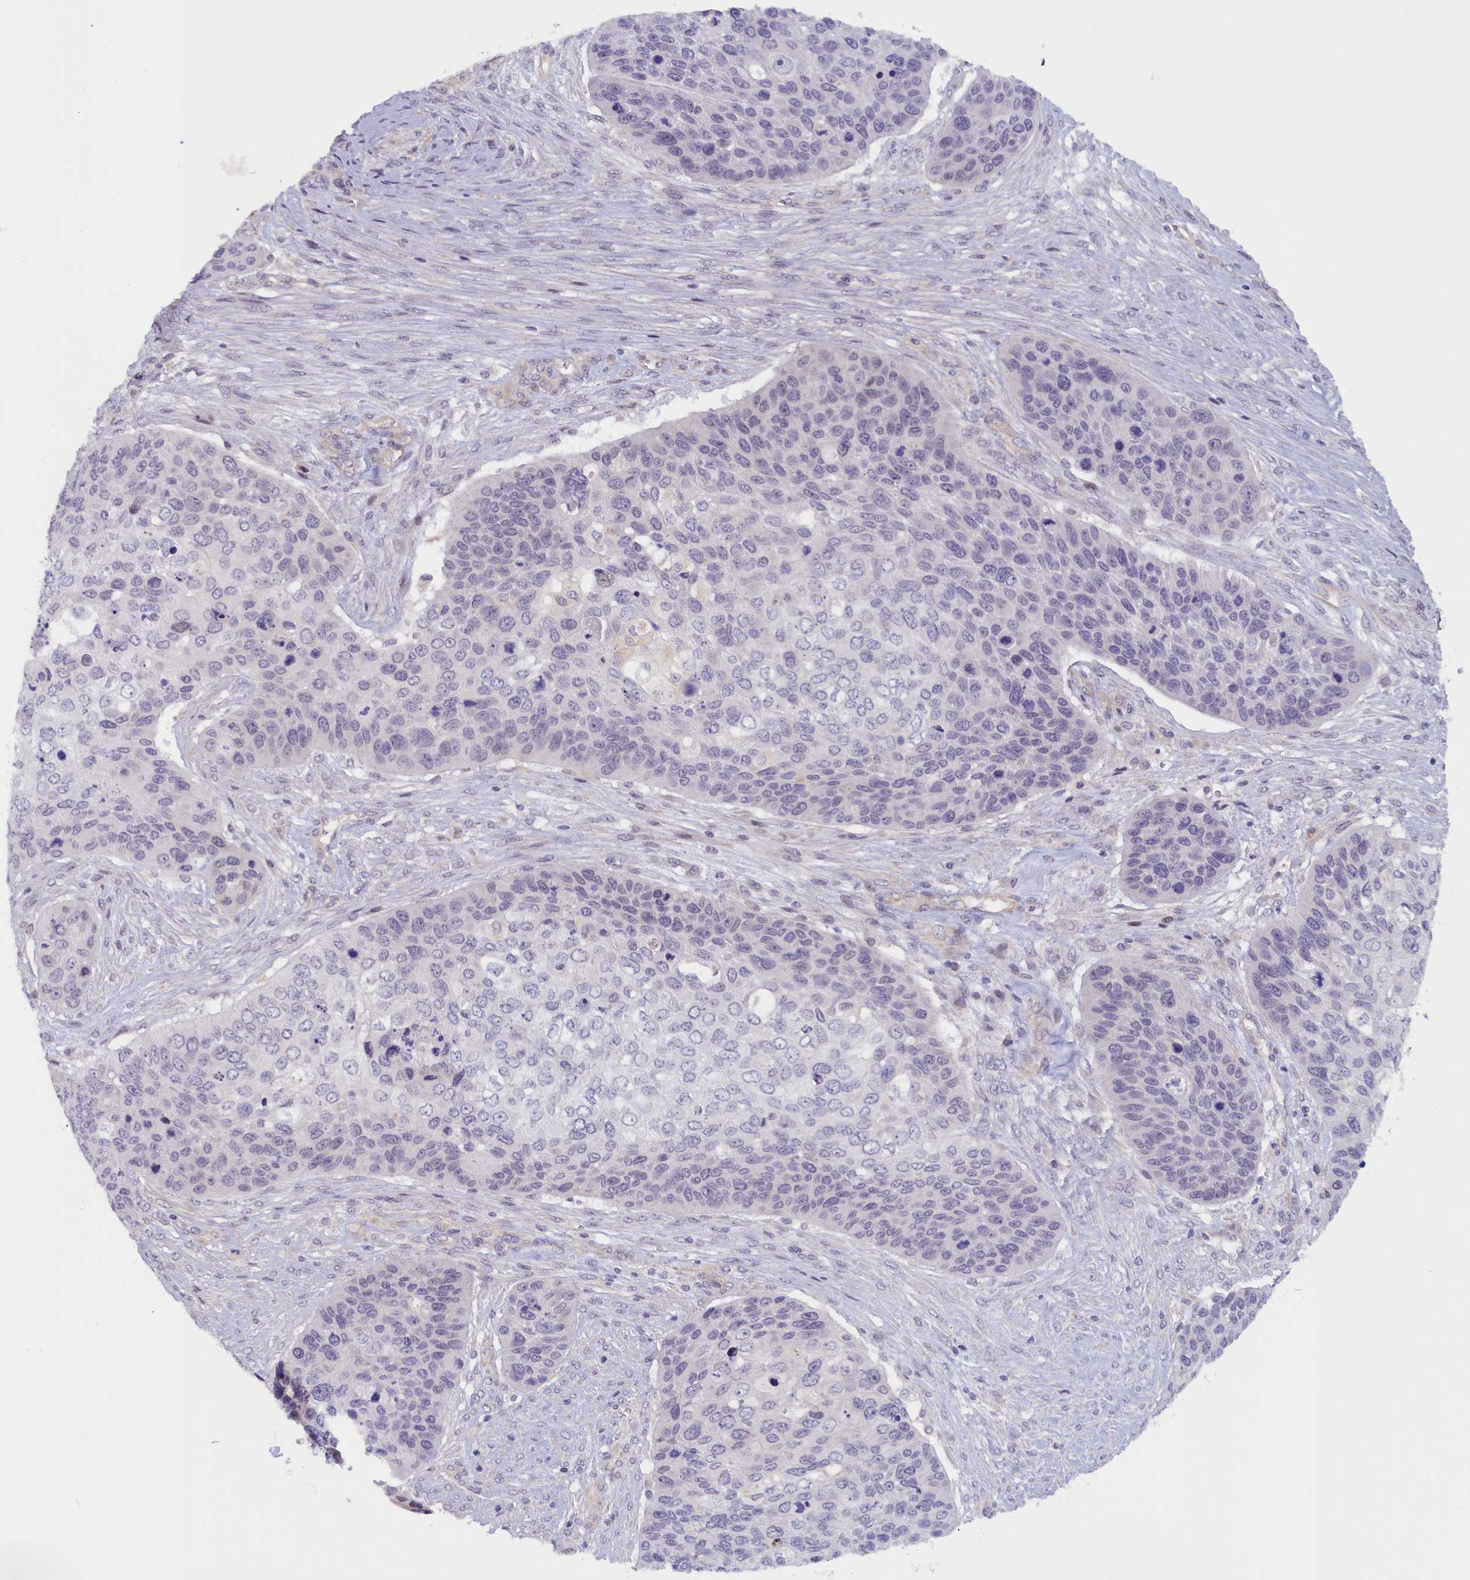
{"staining": {"intensity": "negative", "quantity": "none", "location": "none"}, "tissue": "skin cancer", "cell_type": "Tumor cells", "image_type": "cancer", "snomed": [{"axis": "morphology", "description": "Basal cell carcinoma"}, {"axis": "topography", "description": "Skin"}], "caption": "This photomicrograph is of skin cancer stained with immunohistochemistry to label a protein in brown with the nuclei are counter-stained blue. There is no staining in tumor cells. (Stains: DAB IHC with hematoxylin counter stain, Microscopy: brightfield microscopy at high magnification).", "gene": "IGFALS", "patient": {"sex": "female", "age": 74}}